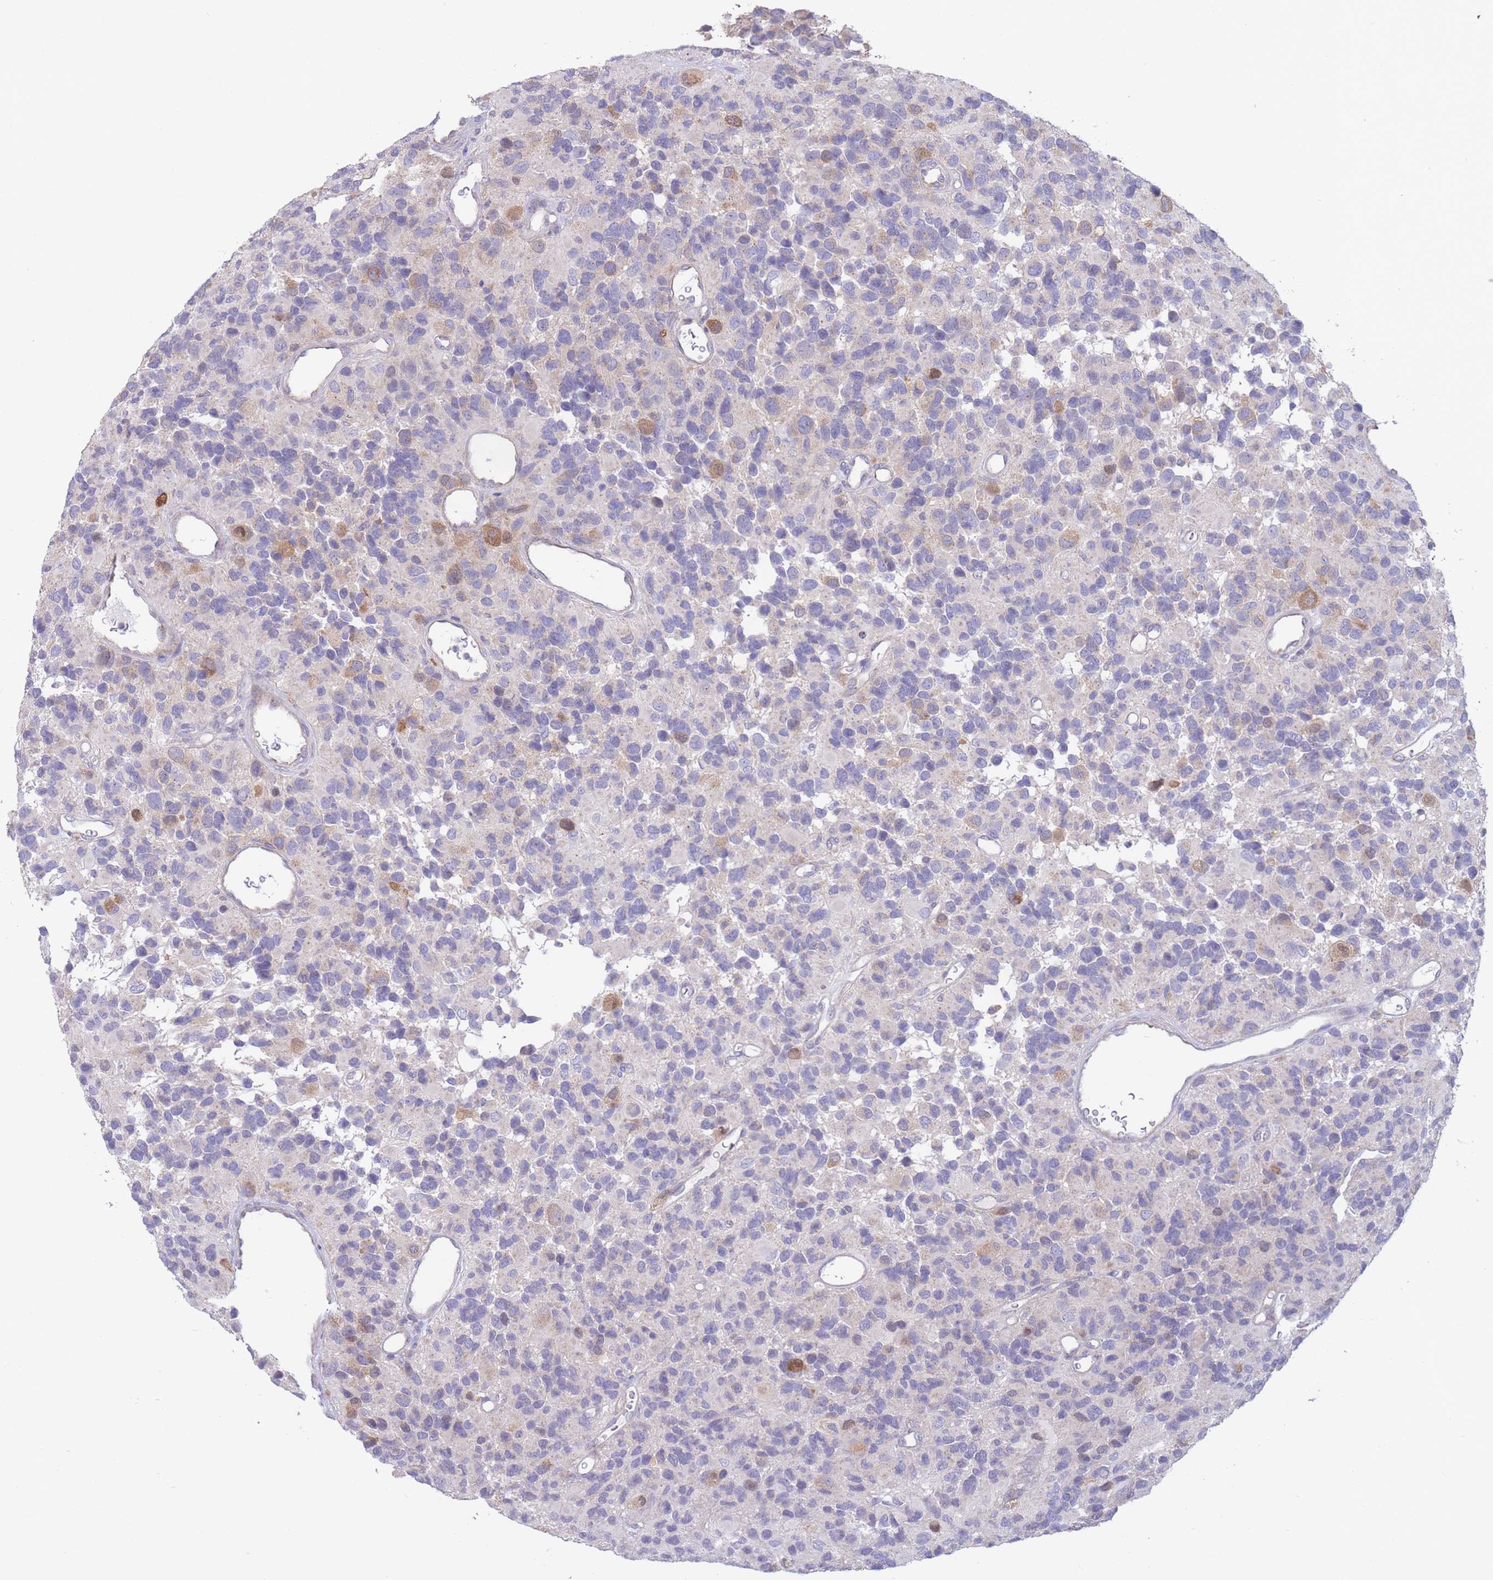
{"staining": {"intensity": "moderate", "quantity": "<25%", "location": "cytoplasmic/membranous"}, "tissue": "glioma", "cell_type": "Tumor cells", "image_type": "cancer", "snomed": [{"axis": "morphology", "description": "Glioma, malignant, High grade"}, {"axis": "topography", "description": "Brain"}], "caption": "High-magnification brightfield microscopy of glioma stained with DAB (3,3'-diaminobenzidine) (brown) and counterstained with hematoxylin (blue). tumor cells exhibit moderate cytoplasmic/membranous expression is present in approximately<25% of cells.", "gene": "ALS2CL", "patient": {"sex": "male", "age": 77}}